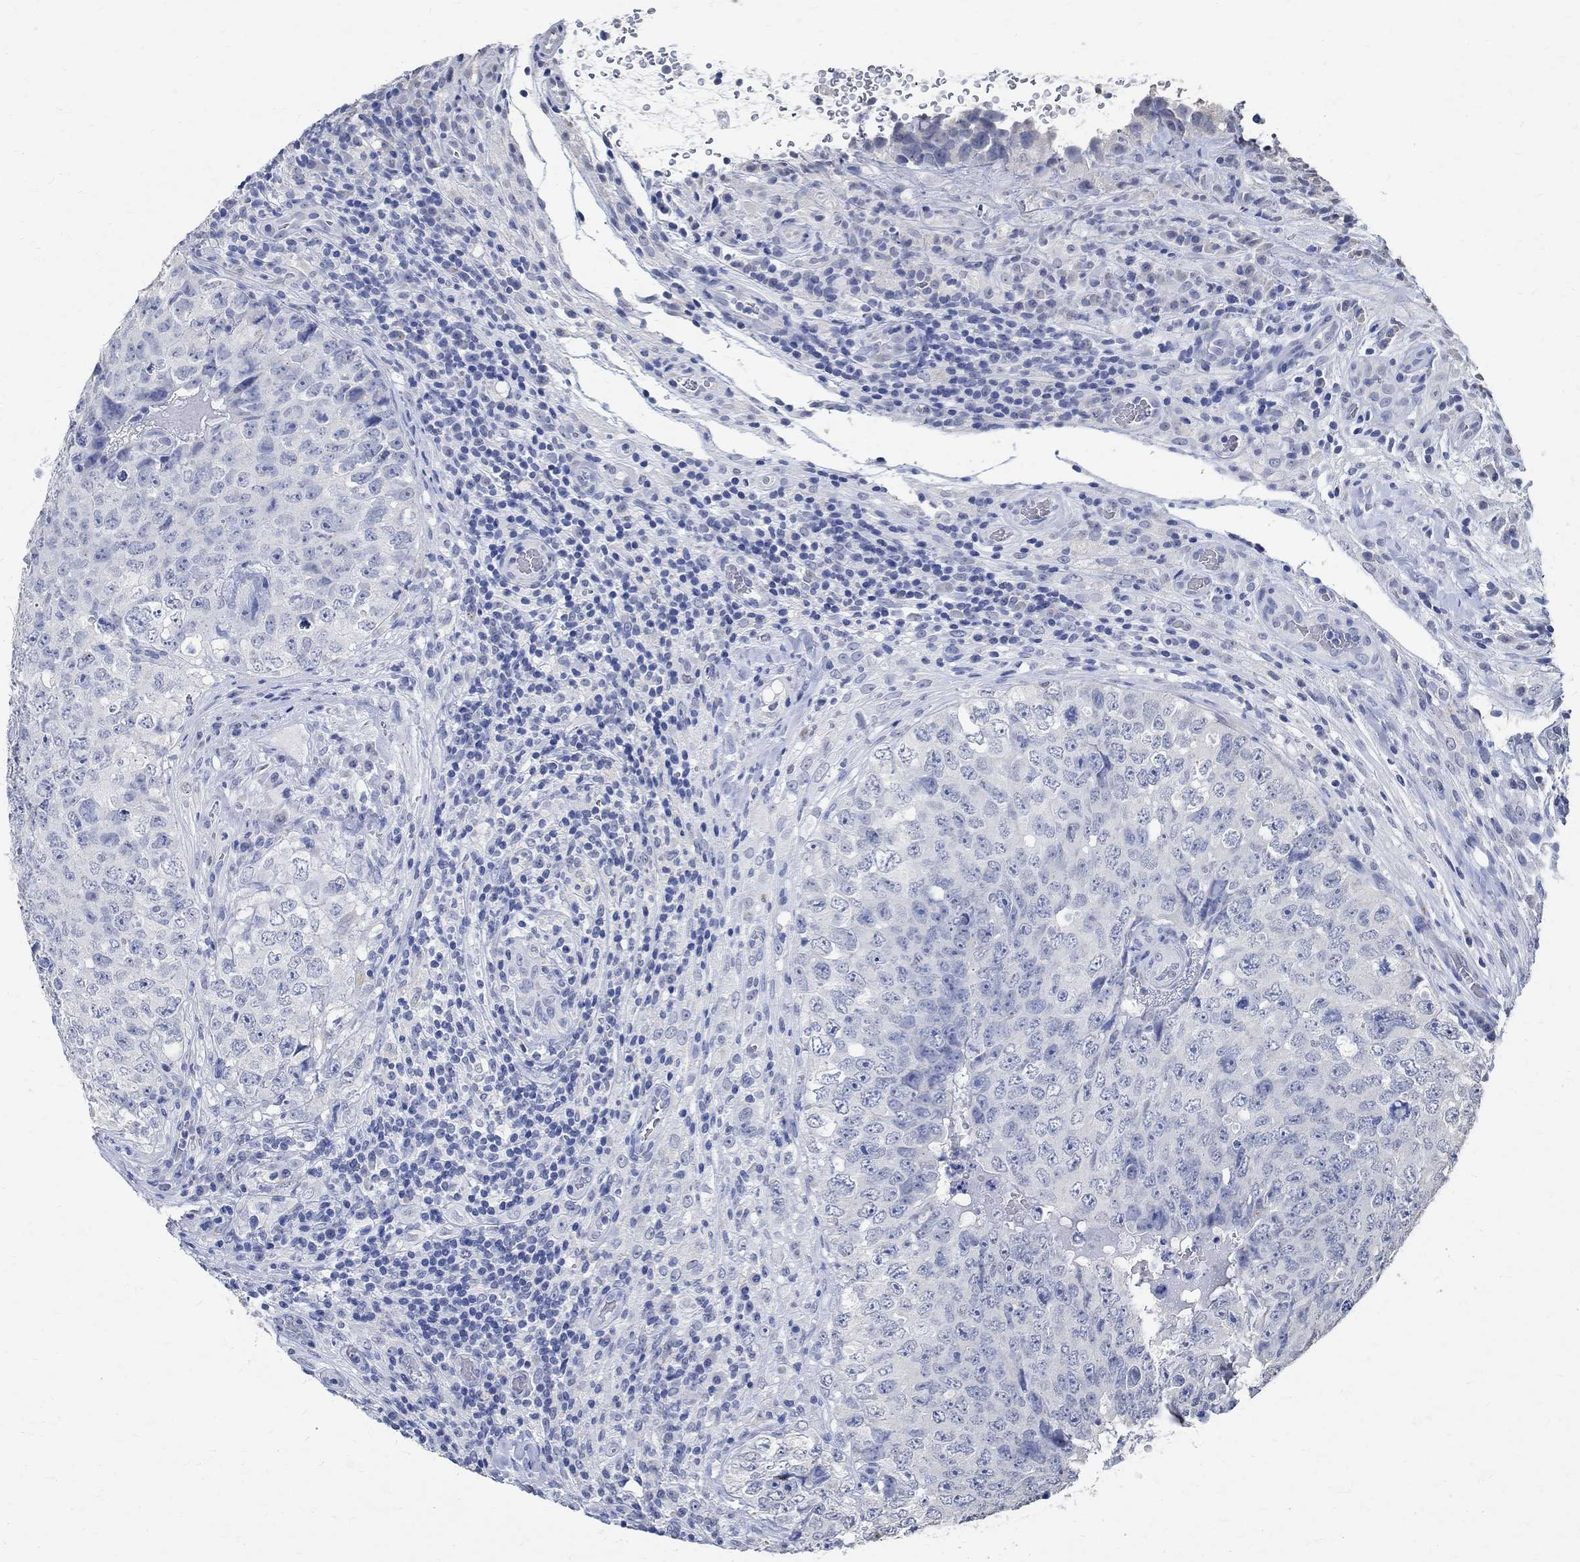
{"staining": {"intensity": "negative", "quantity": "none", "location": "none"}, "tissue": "testis cancer", "cell_type": "Tumor cells", "image_type": "cancer", "snomed": [{"axis": "morphology", "description": "Seminoma, NOS"}, {"axis": "topography", "description": "Testis"}], "caption": "Immunohistochemistry (IHC) photomicrograph of human testis cancer stained for a protein (brown), which demonstrates no staining in tumor cells. Brightfield microscopy of immunohistochemistry (IHC) stained with DAB (3,3'-diaminobenzidine) (brown) and hematoxylin (blue), captured at high magnification.", "gene": "TMEM221", "patient": {"sex": "male", "age": 34}}